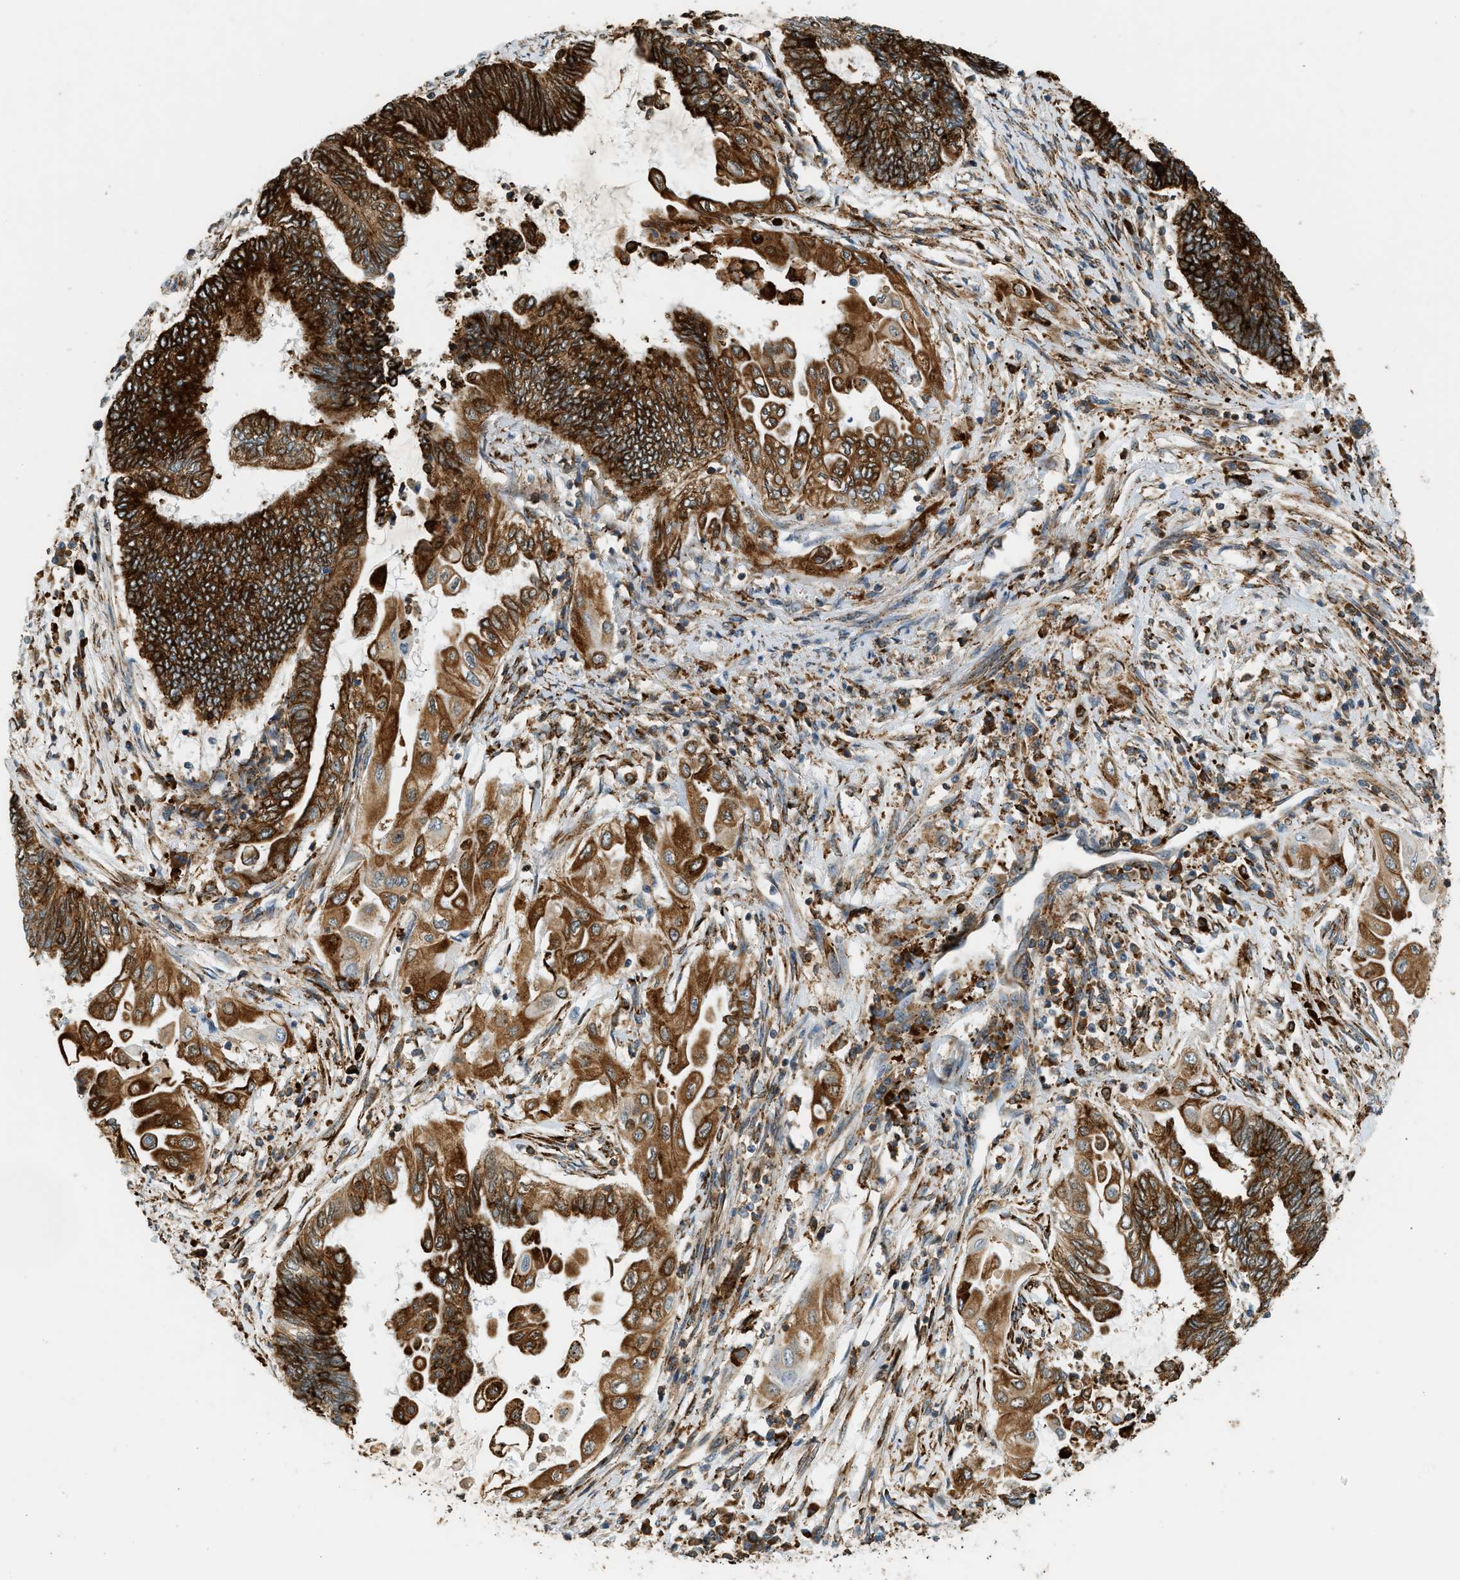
{"staining": {"intensity": "strong", "quantity": ">75%", "location": "cytoplasmic/membranous"}, "tissue": "endometrial cancer", "cell_type": "Tumor cells", "image_type": "cancer", "snomed": [{"axis": "morphology", "description": "Adenocarcinoma, NOS"}, {"axis": "topography", "description": "Uterus"}, {"axis": "topography", "description": "Endometrium"}], "caption": "Protein analysis of endometrial adenocarcinoma tissue exhibits strong cytoplasmic/membranous positivity in approximately >75% of tumor cells.", "gene": "SEMA4D", "patient": {"sex": "female", "age": 70}}